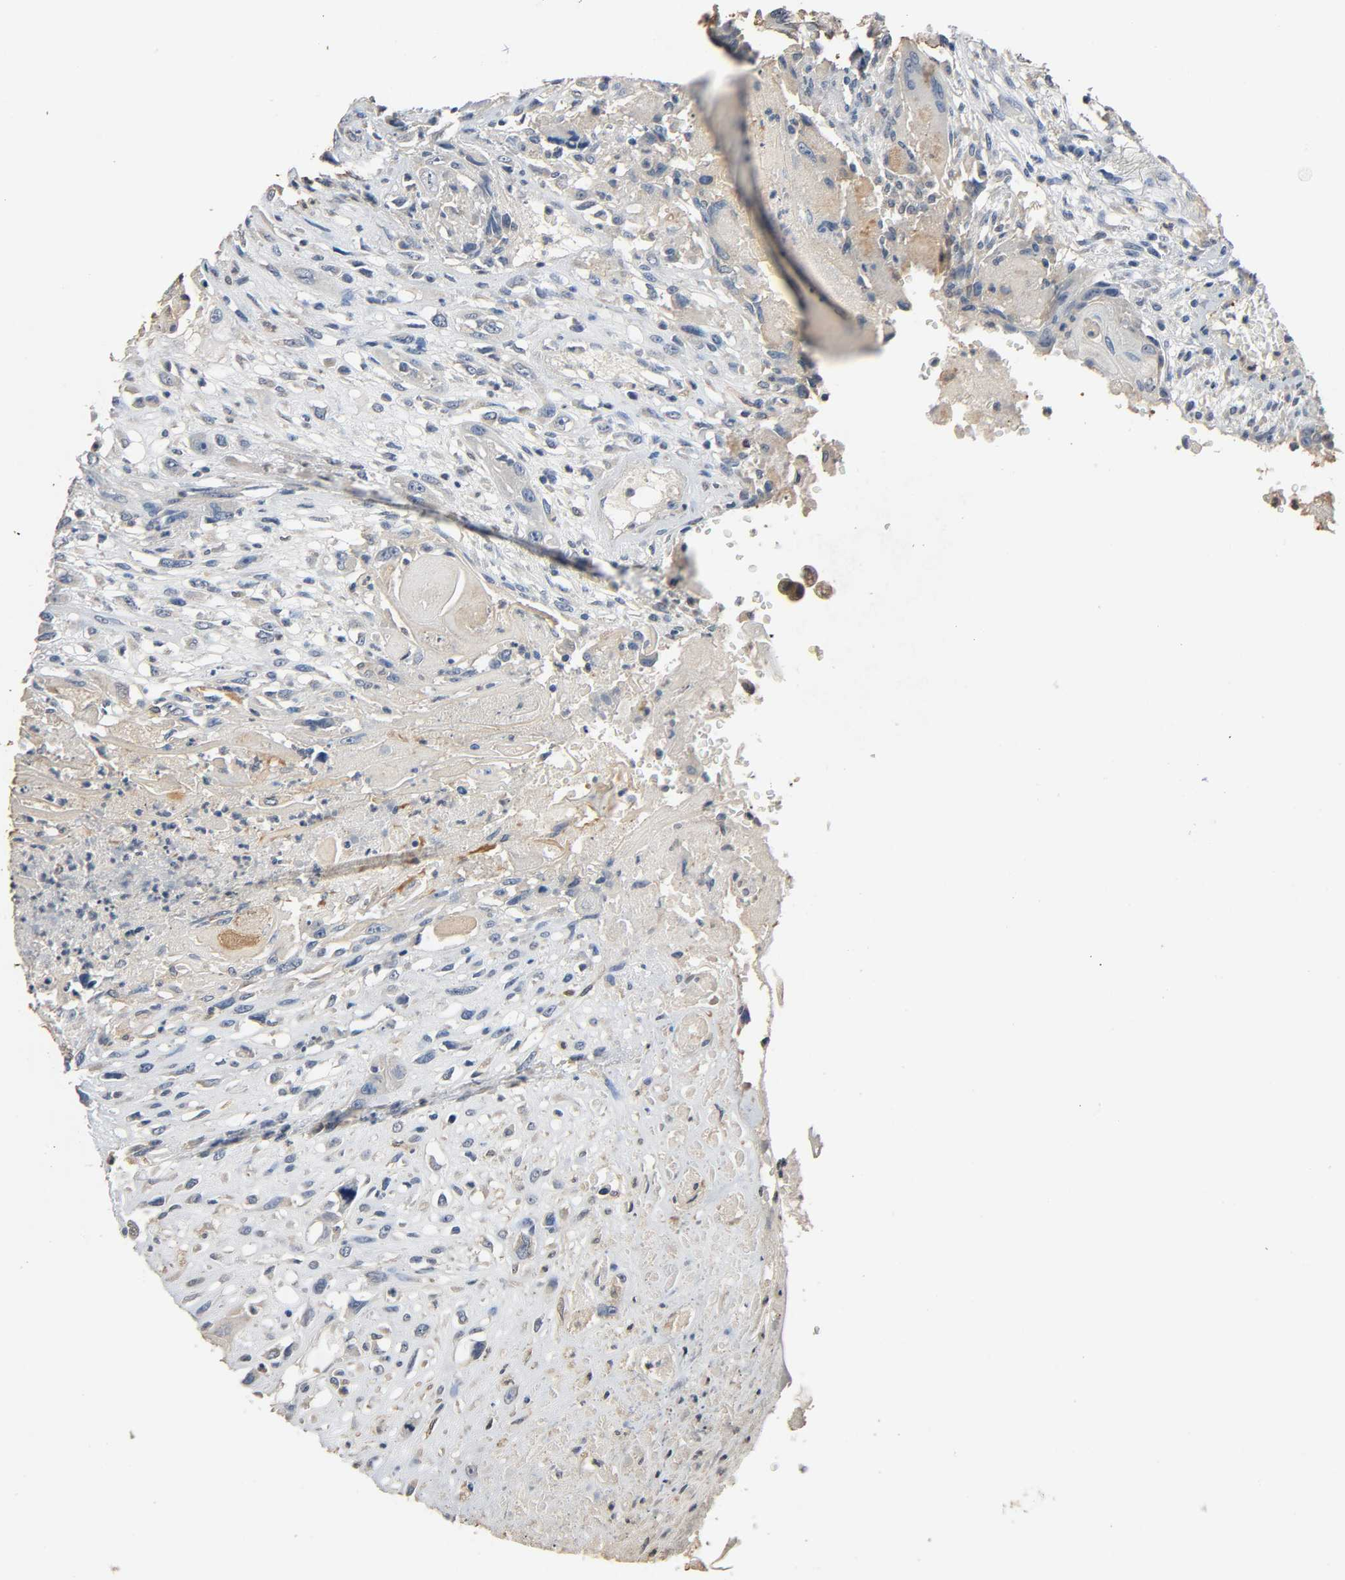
{"staining": {"intensity": "negative", "quantity": "none", "location": "none"}, "tissue": "head and neck cancer", "cell_type": "Tumor cells", "image_type": "cancer", "snomed": [{"axis": "morphology", "description": "Necrosis, NOS"}, {"axis": "morphology", "description": "Neoplasm, malignant, NOS"}, {"axis": "topography", "description": "Salivary gland"}, {"axis": "topography", "description": "Head-Neck"}], "caption": "Tumor cells show no significant protein positivity in neoplasm (malignant) (head and neck).", "gene": "GSTA3", "patient": {"sex": "male", "age": 43}}